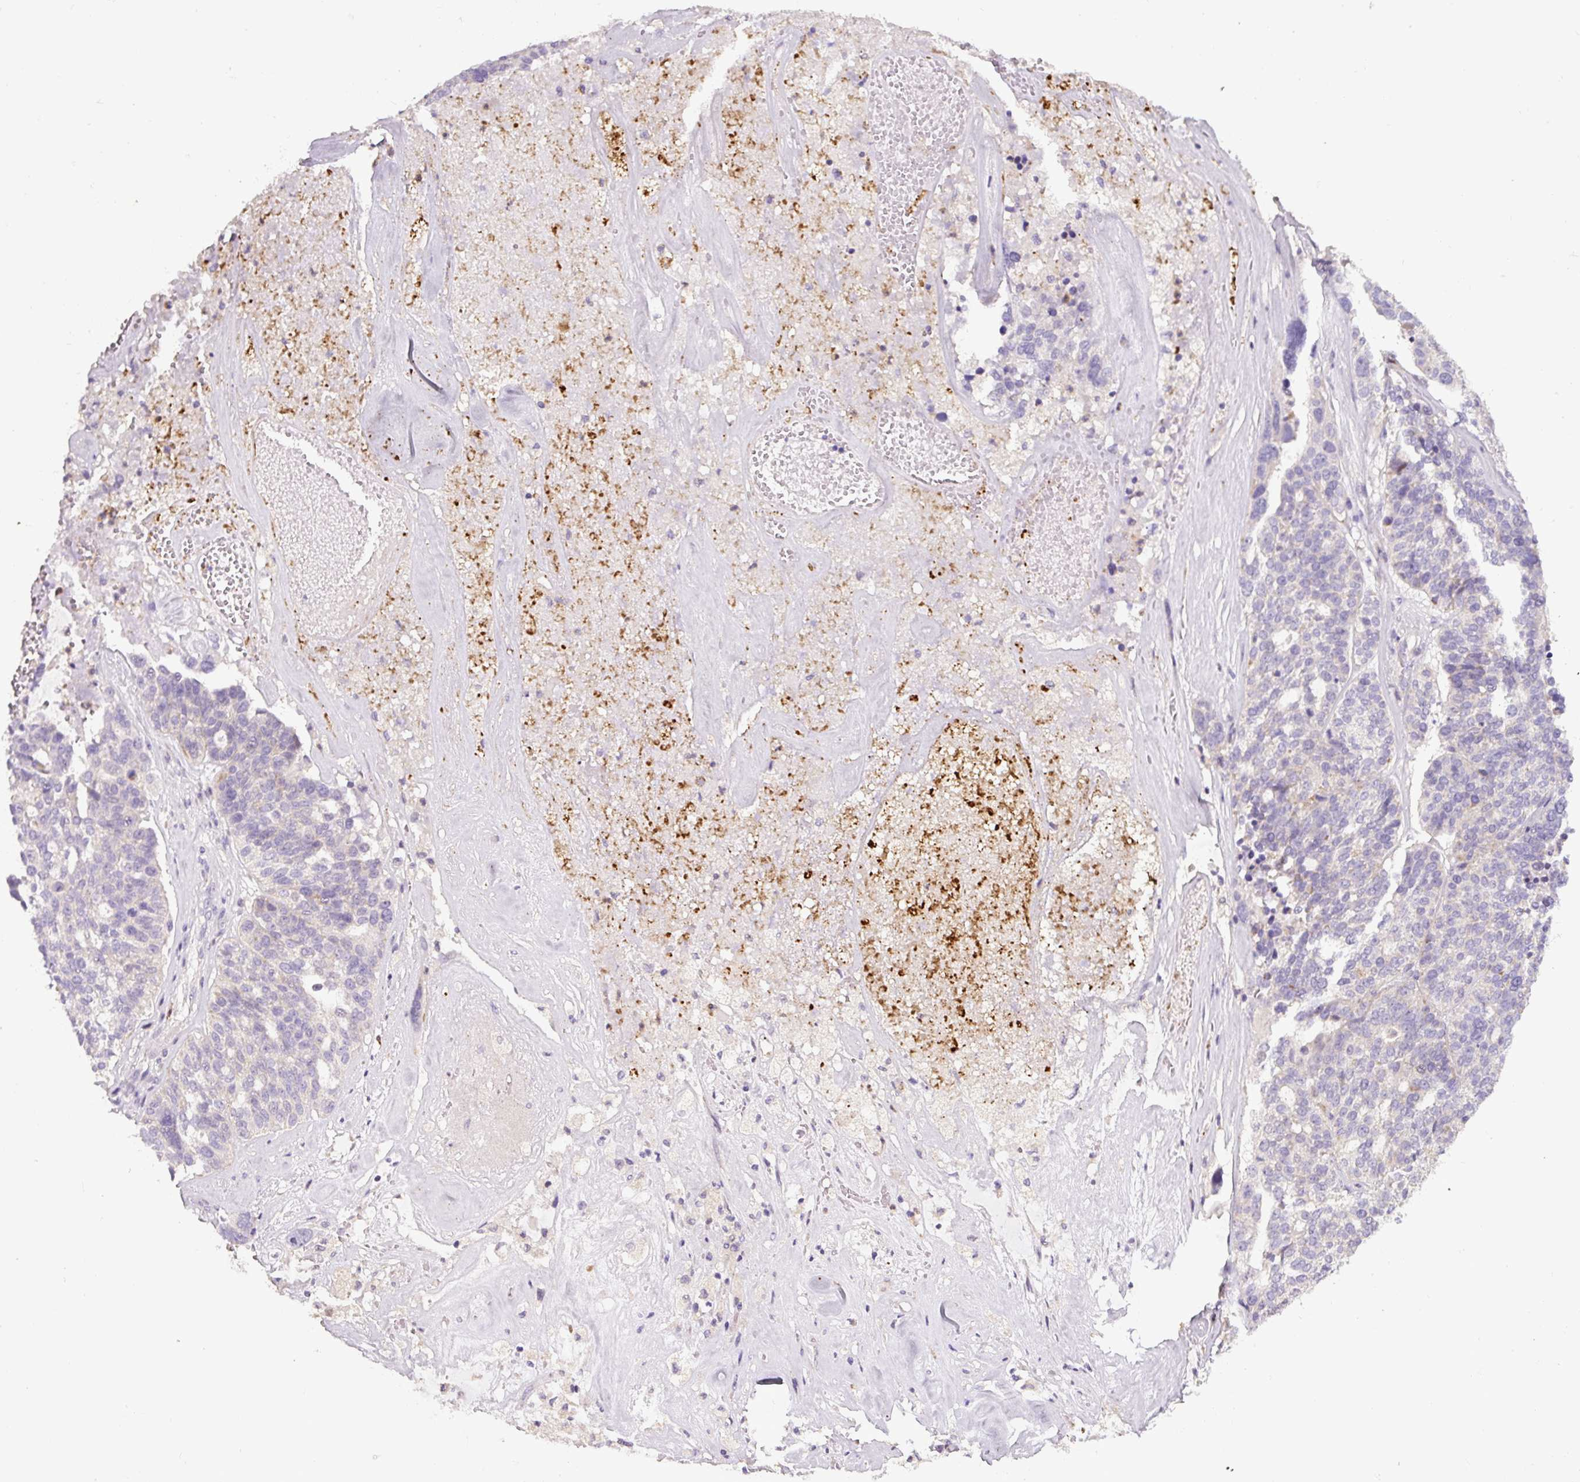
{"staining": {"intensity": "negative", "quantity": "none", "location": "none"}, "tissue": "ovarian cancer", "cell_type": "Tumor cells", "image_type": "cancer", "snomed": [{"axis": "morphology", "description": "Cystadenocarcinoma, serous, NOS"}, {"axis": "topography", "description": "Ovary"}], "caption": "Ovarian serous cystadenocarcinoma stained for a protein using immunohistochemistry reveals no expression tumor cells.", "gene": "HPS4", "patient": {"sex": "female", "age": 59}}